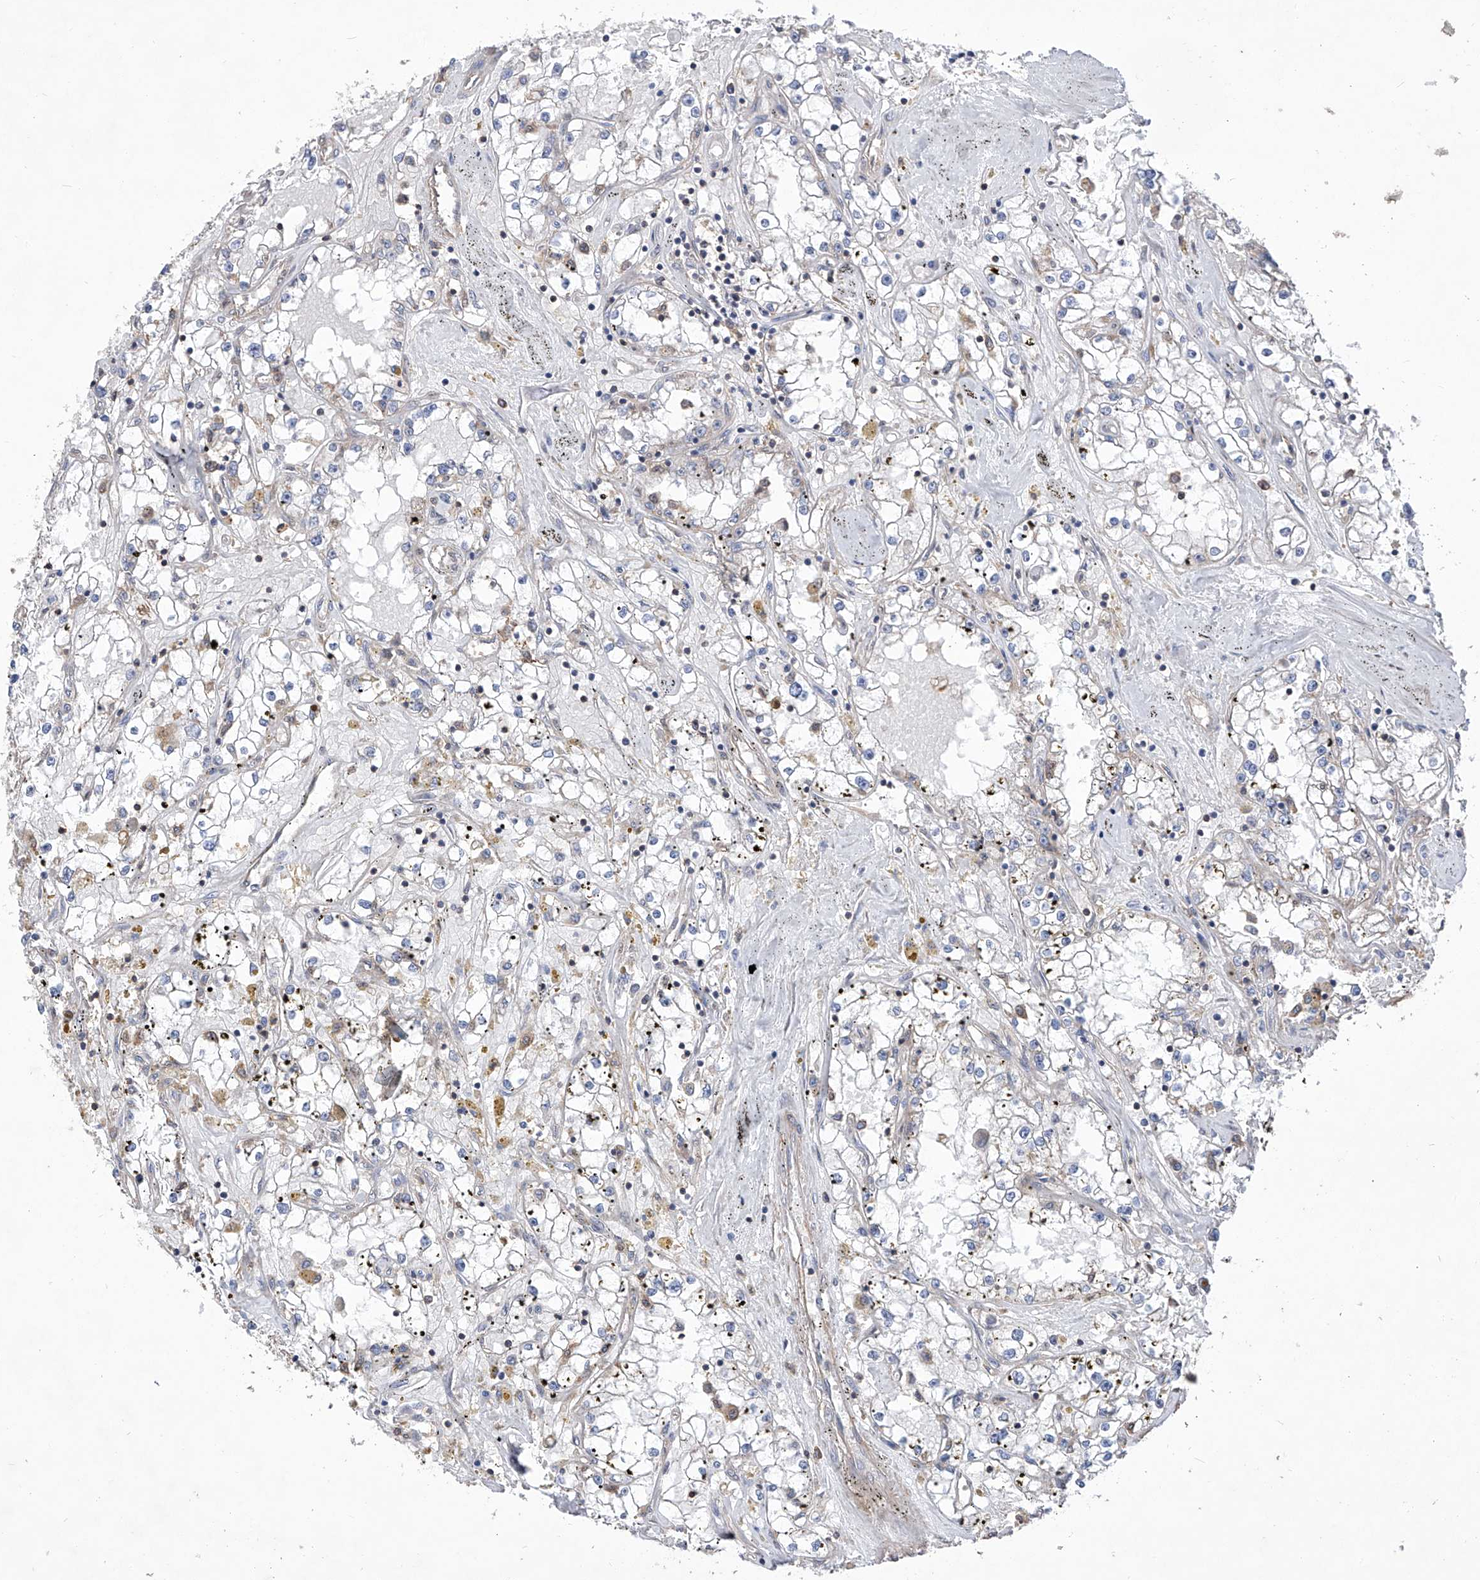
{"staining": {"intensity": "negative", "quantity": "none", "location": "none"}, "tissue": "renal cancer", "cell_type": "Tumor cells", "image_type": "cancer", "snomed": [{"axis": "morphology", "description": "Adenocarcinoma, NOS"}, {"axis": "topography", "description": "Kidney"}], "caption": "Tumor cells are negative for protein expression in human adenocarcinoma (renal).", "gene": "KIFC2", "patient": {"sex": "male", "age": 56}}